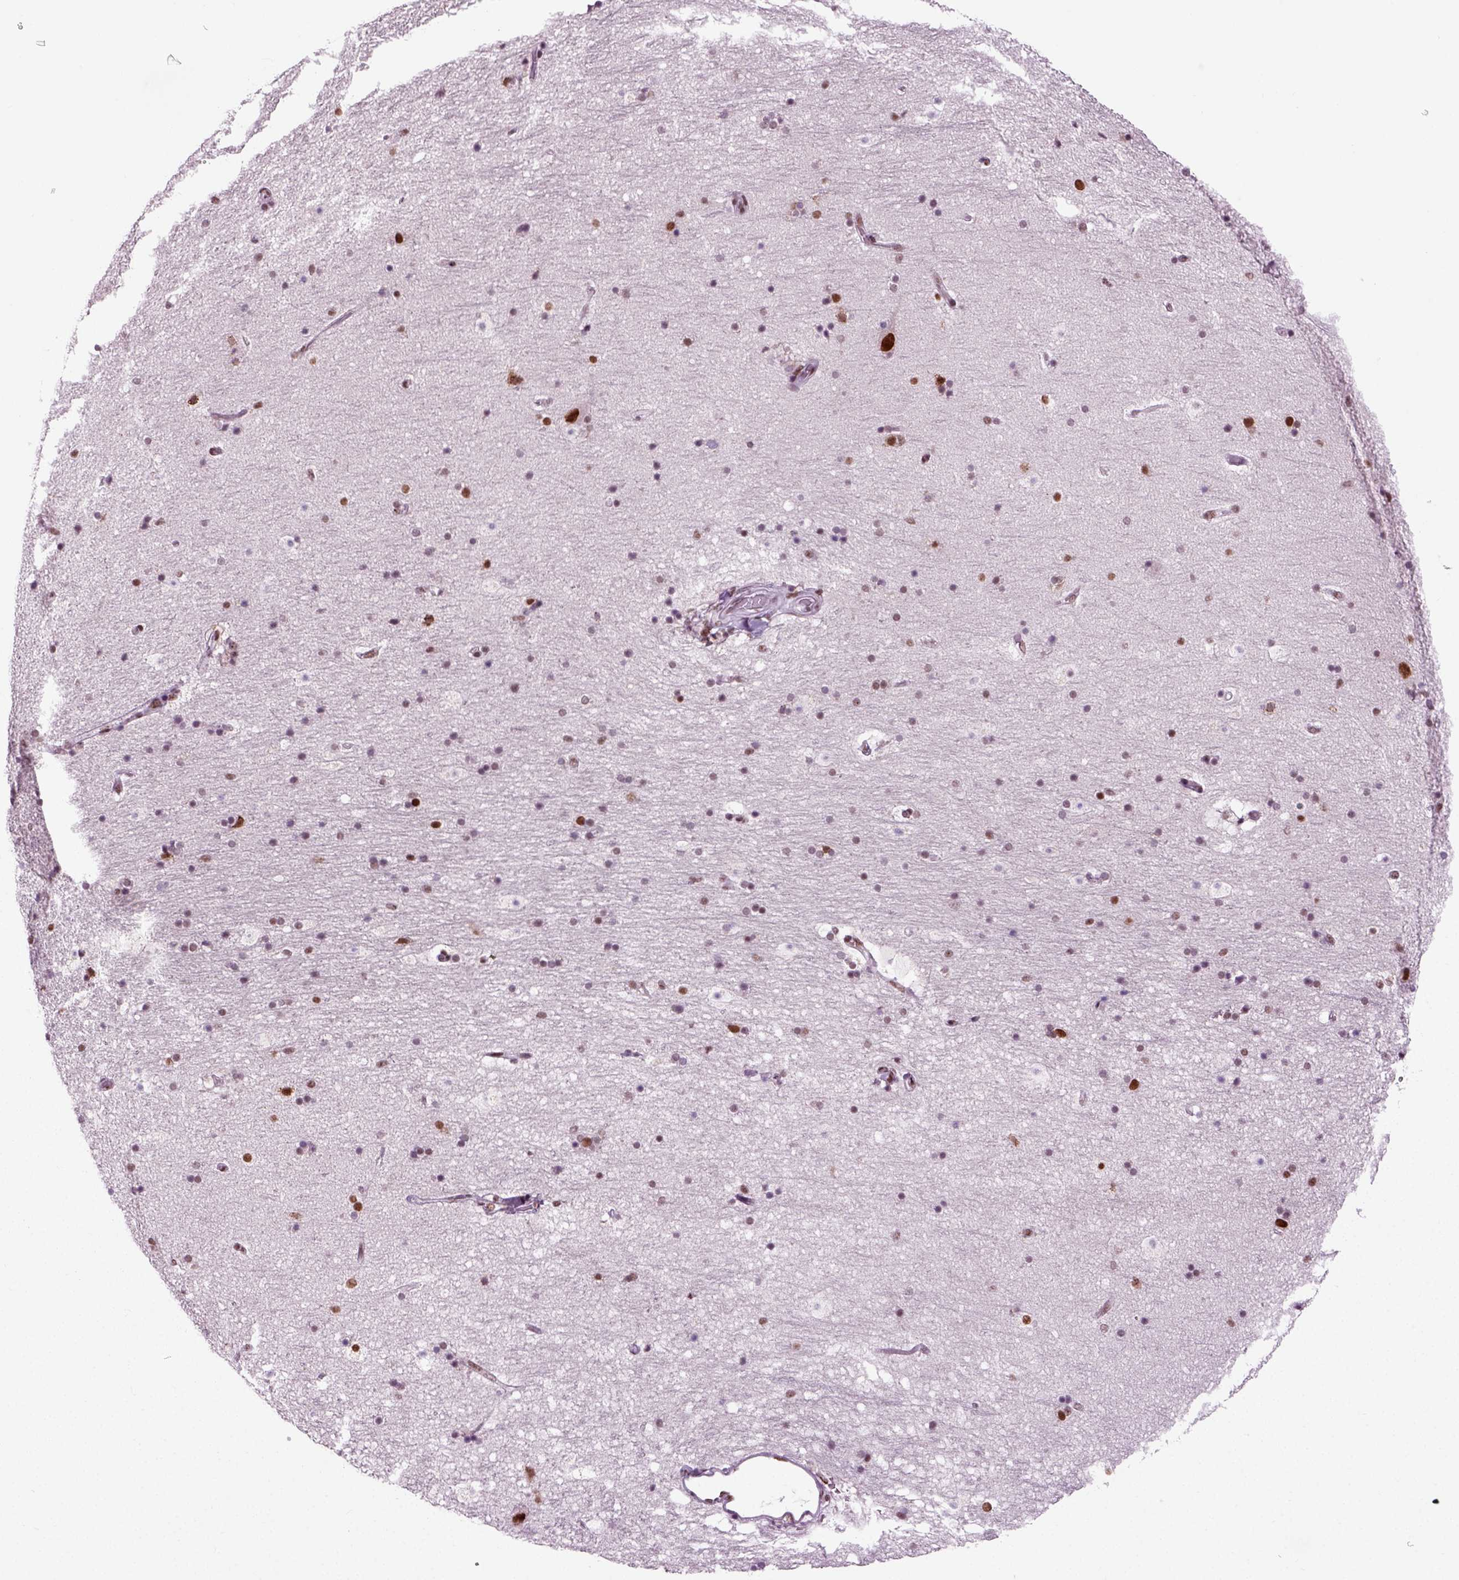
{"staining": {"intensity": "moderate", "quantity": "<25%", "location": "nuclear"}, "tissue": "hippocampus", "cell_type": "Glial cells", "image_type": "normal", "snomed": [{"axis": "morphology", "description": "Normal tissue, NOS"}, {"axis": "topography", "description": "Hippocampus"}], "caption": "Immunohistochemistry histopathology image of benign human hippocampus stained for a protein (brown), which reveals low levels of moderate nuclear staining in about <25% of glial cells.", "gene": "RCOR3", "patient": {"sex": "male", "age": 51}}